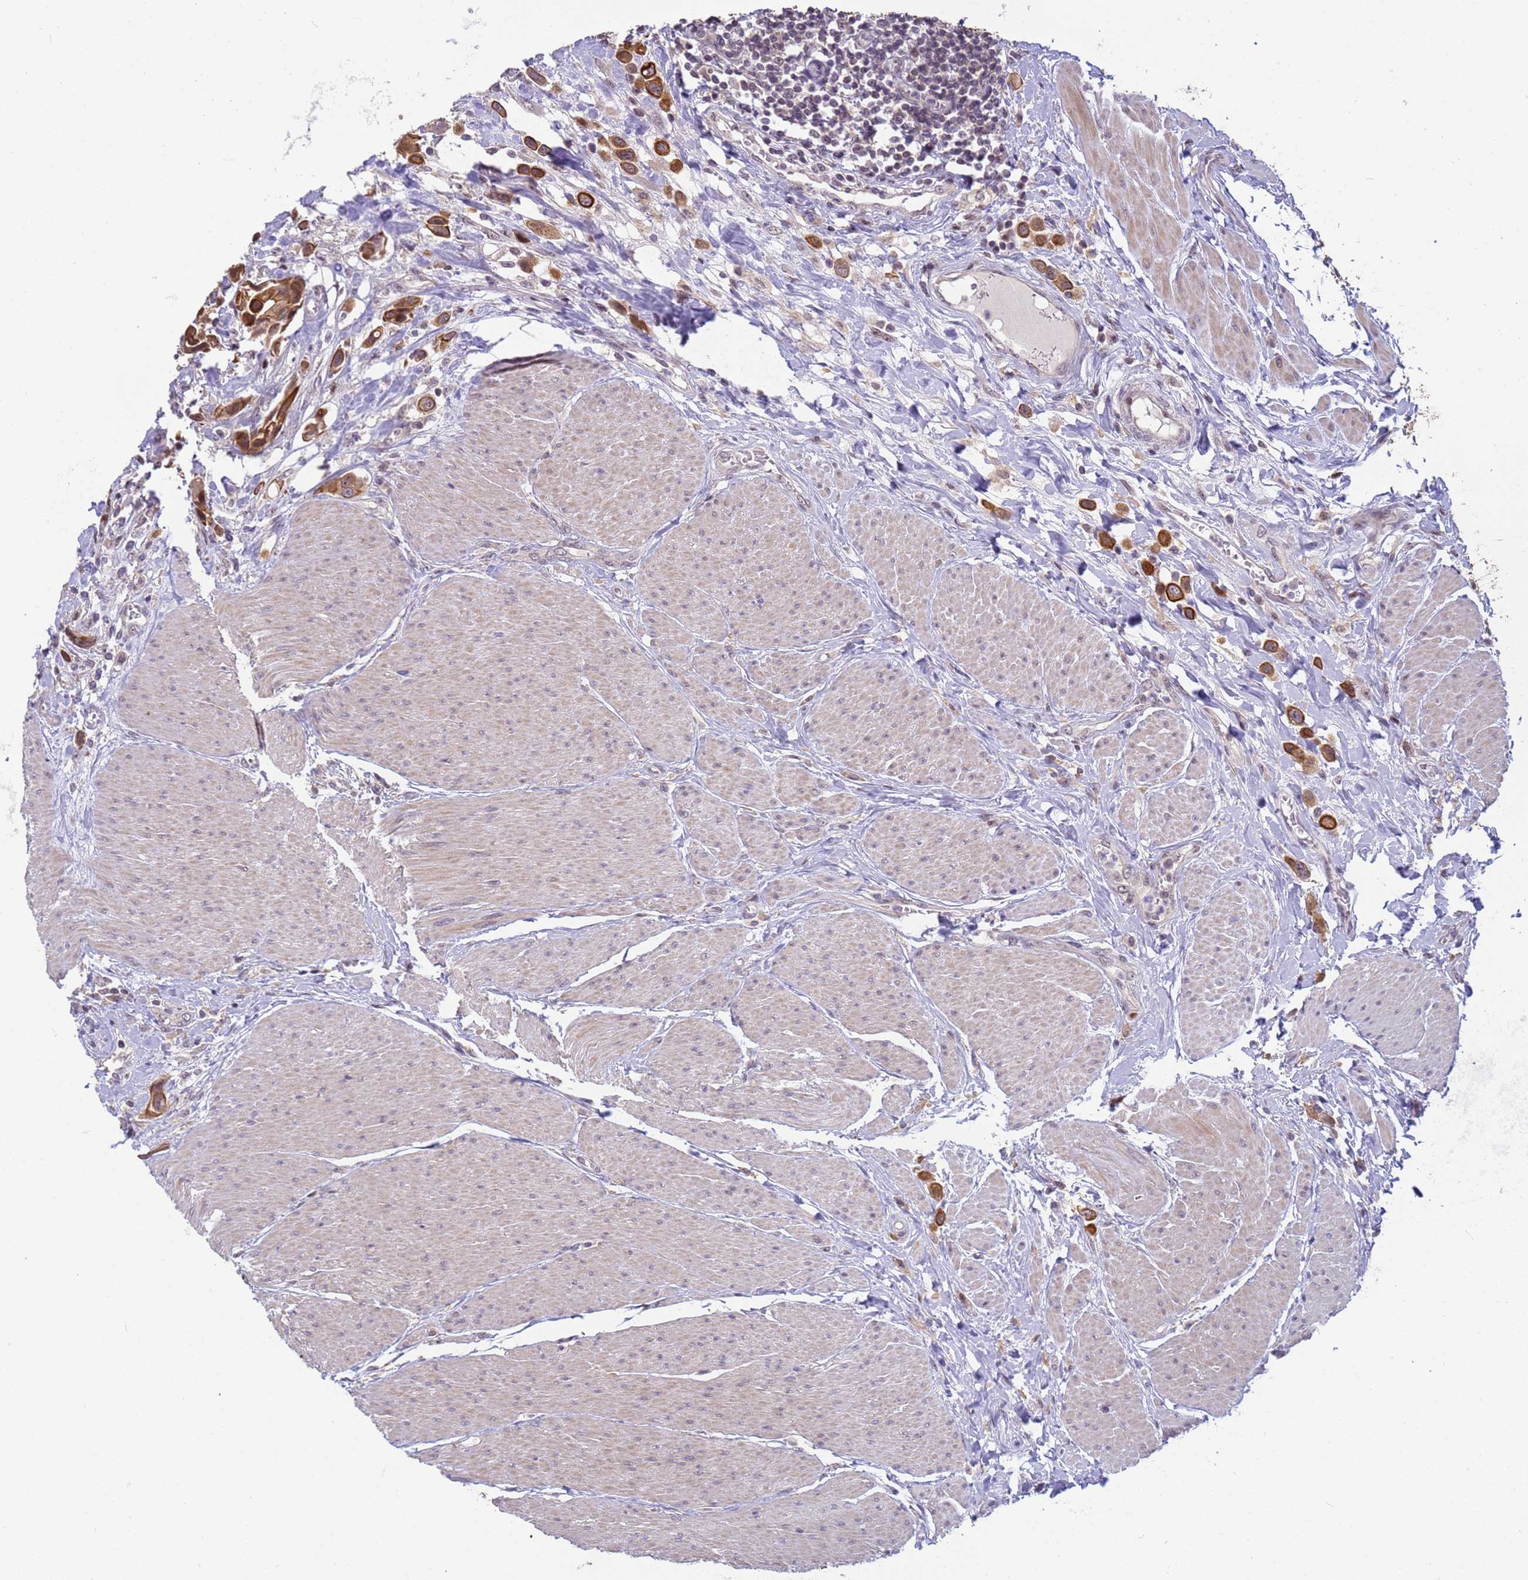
{"staining": {"intensity": "strong", "quantity": ">75%", "location": "cytoplasmic/membranous"}, "tissue": "urothelial cancer", "cell_type": "Tumor cells", "image_type": "cancer", "snomed": [{"axis": "morphology", "description": "Urothelial carcinoma, High grade"}, {"axis": "topography", "description": "Urinary bladder"}], "caption": "Human high-grade urothelial carcinoma stained with a brown dye reveals strong cytoplasmic/membranous positive staining in about >75% of tumor cells.", "gene": "VWA3A", "patient": {"sex": "male", "age": 50}}